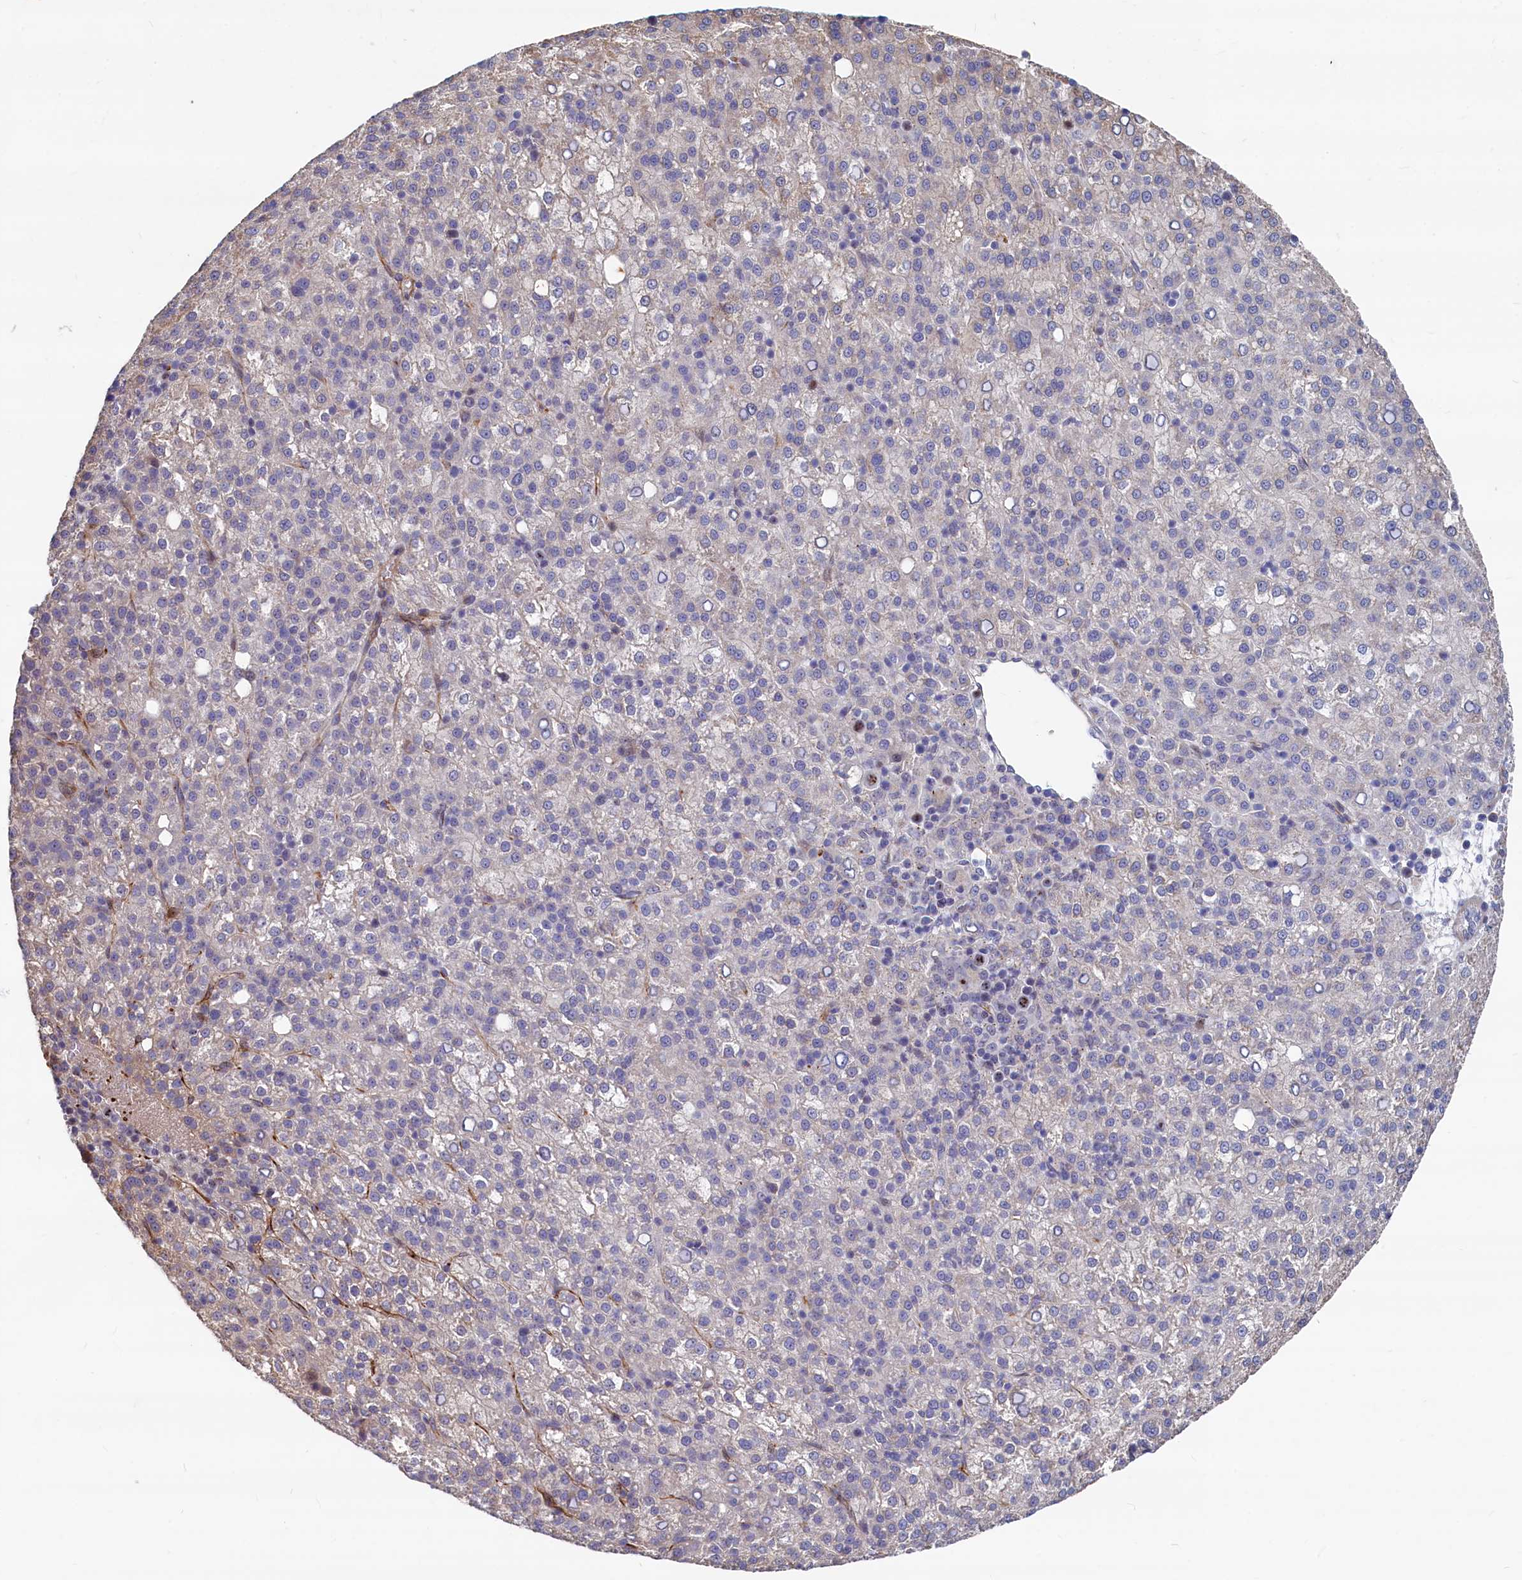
{"staining": {"intensity": "negative", "quantity": "none", "location": "none"}, "tissue": "liver cancer", "cell_type": "Tumor cells", "image_type": "cancer", "snomed": [{"axis": "morphology", "description": "Carcinoma, Hepatocellular, NOS"}, {"axis": "topography", "description": "Liver"}], "caption": "Tumor cells show no significant positivity in liver hepatocellular carcinoma. Nuclei are stained in blue.", "gene": "ASXL3", "patient": {"sex": "female", "age": 58}}